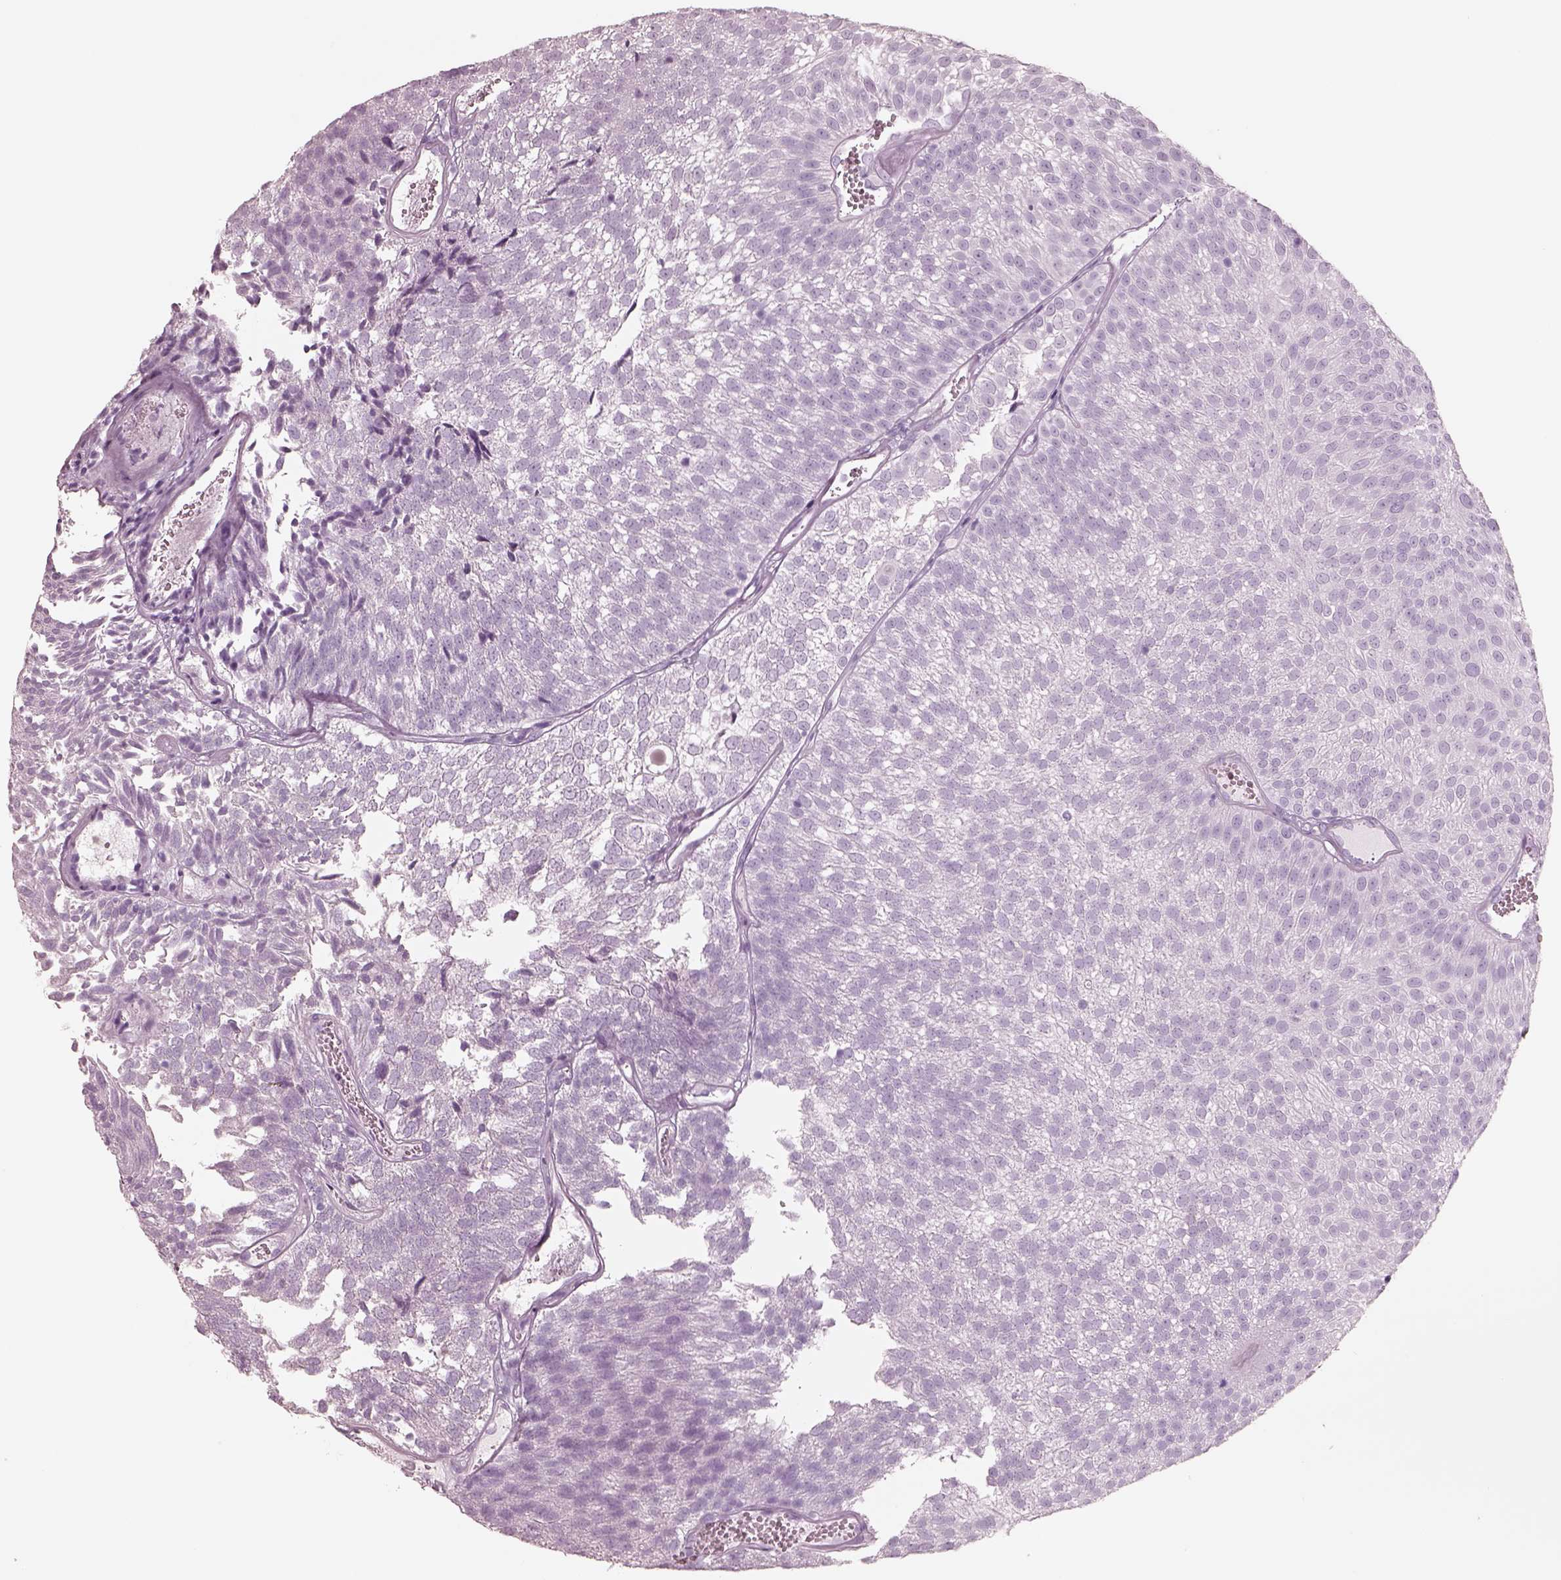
{"staining": {"intensity": "negative", "quantity": "none", "location": "none"}, "tissue": "urothelial cancer", "cell_type": "Tumor cells", "image_type": "cancer", "snomed": [{"axis": "morphology", "description": "Urothelial carcinoma, Low grade"}, {"axis": "topography", "description": "Urinary bladder"}], "caption": "This is an IHC photomicrograph of human urothelial carcinoma (low-grade). There is no expression in tumor cells.", "gene": "ELANE", "patient": {"sex": "male", "age": 52}}